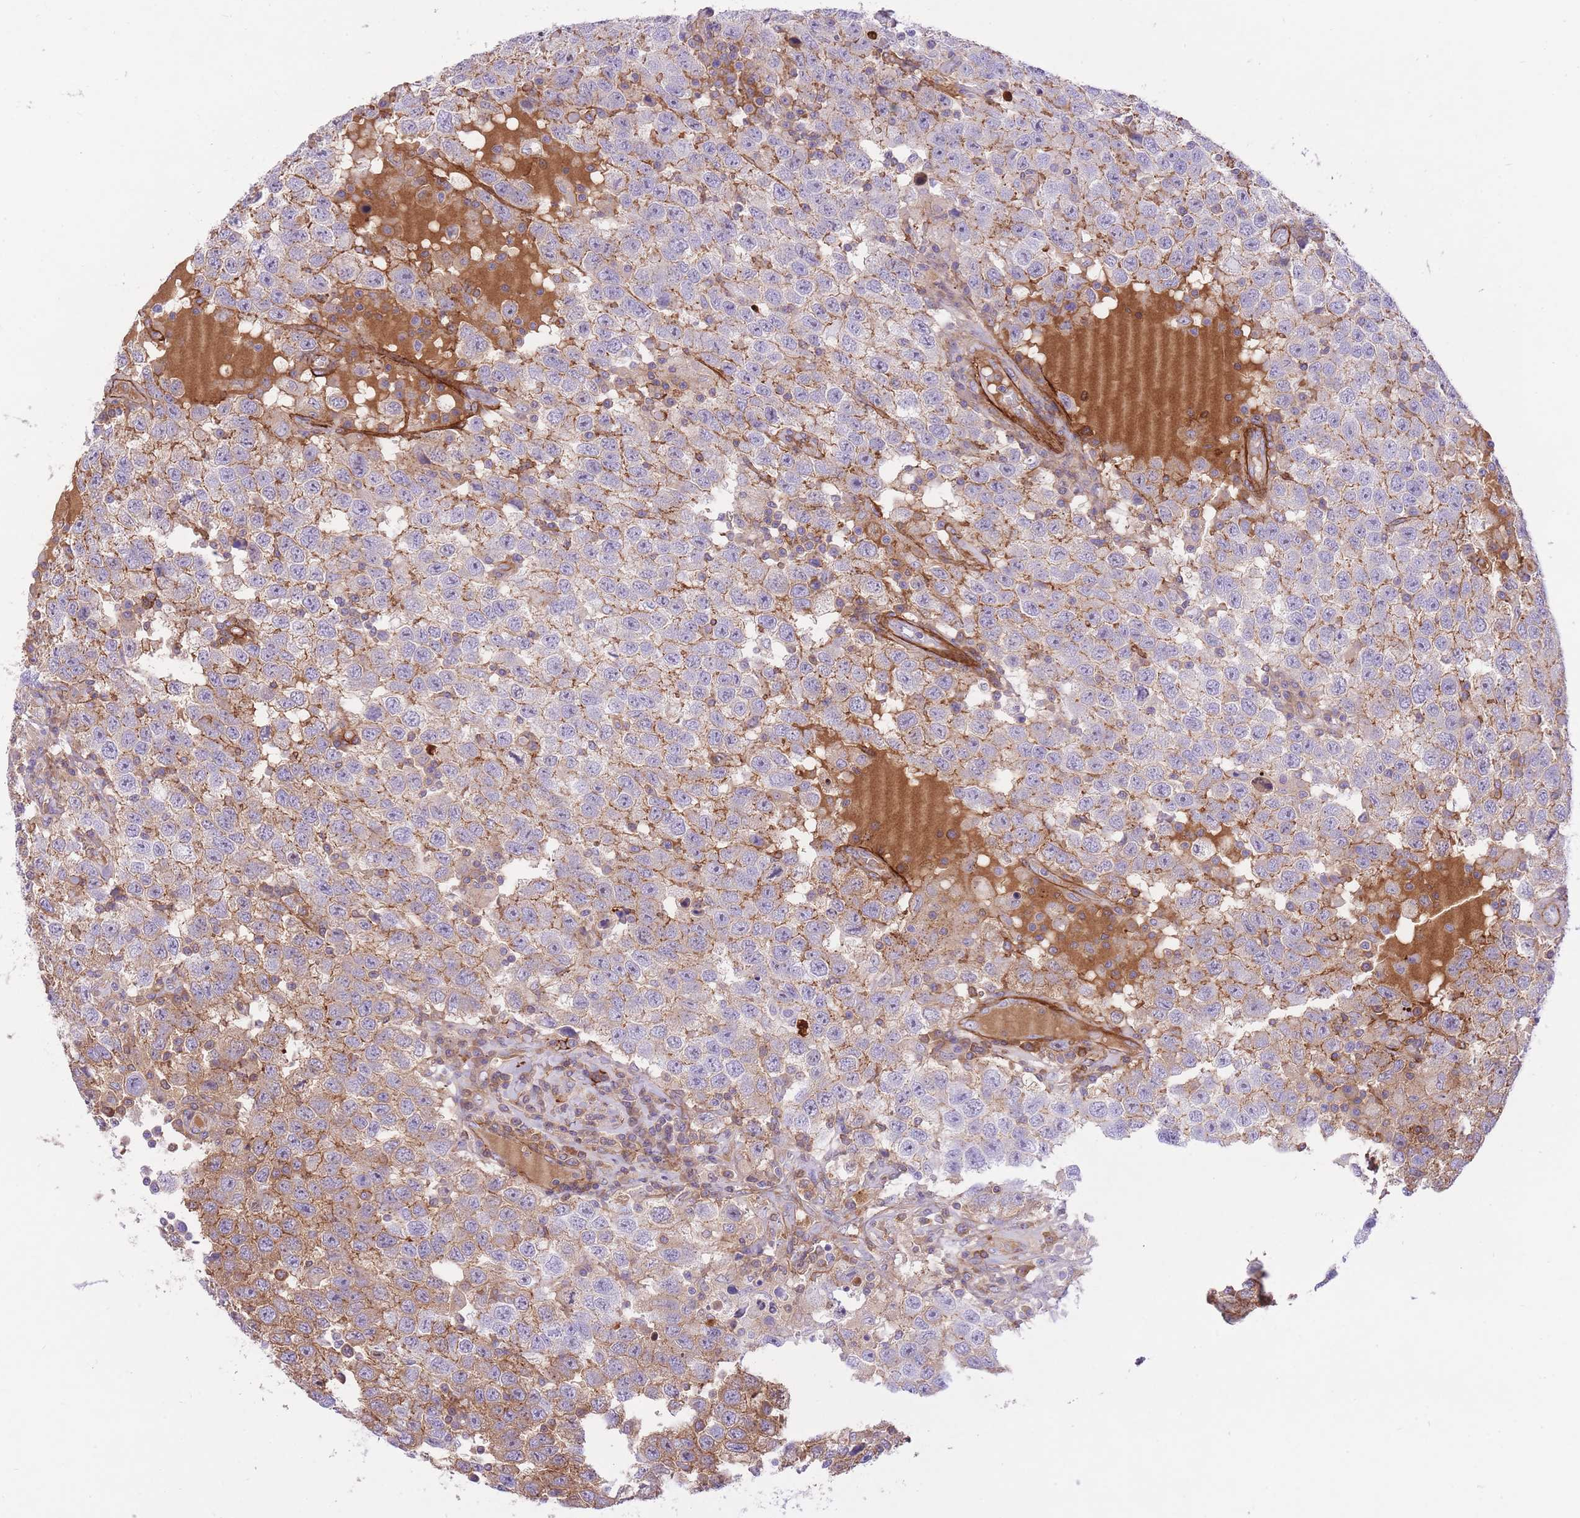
{"staining": {"intensity": "moderate", "quantity": ">75%", "location": "cytoplasmic/membranous"}, "tissue": "testis cancer", "cell_type": "Tumor cells", "image_type": "cancer", "snomed": [{"axis": "morphology", "description": "Seminoma, NOS"}, {"axis": "topography", "description": "Testis"}], "caption": "About >75% of tumor cells in human seminoma (testis) show moderate cytoplasmic/membranous protein positivity as visualized by brown immunohistochemical staining.", "gene": "HRG", "patient": {"sex": "male", "age": 41}}